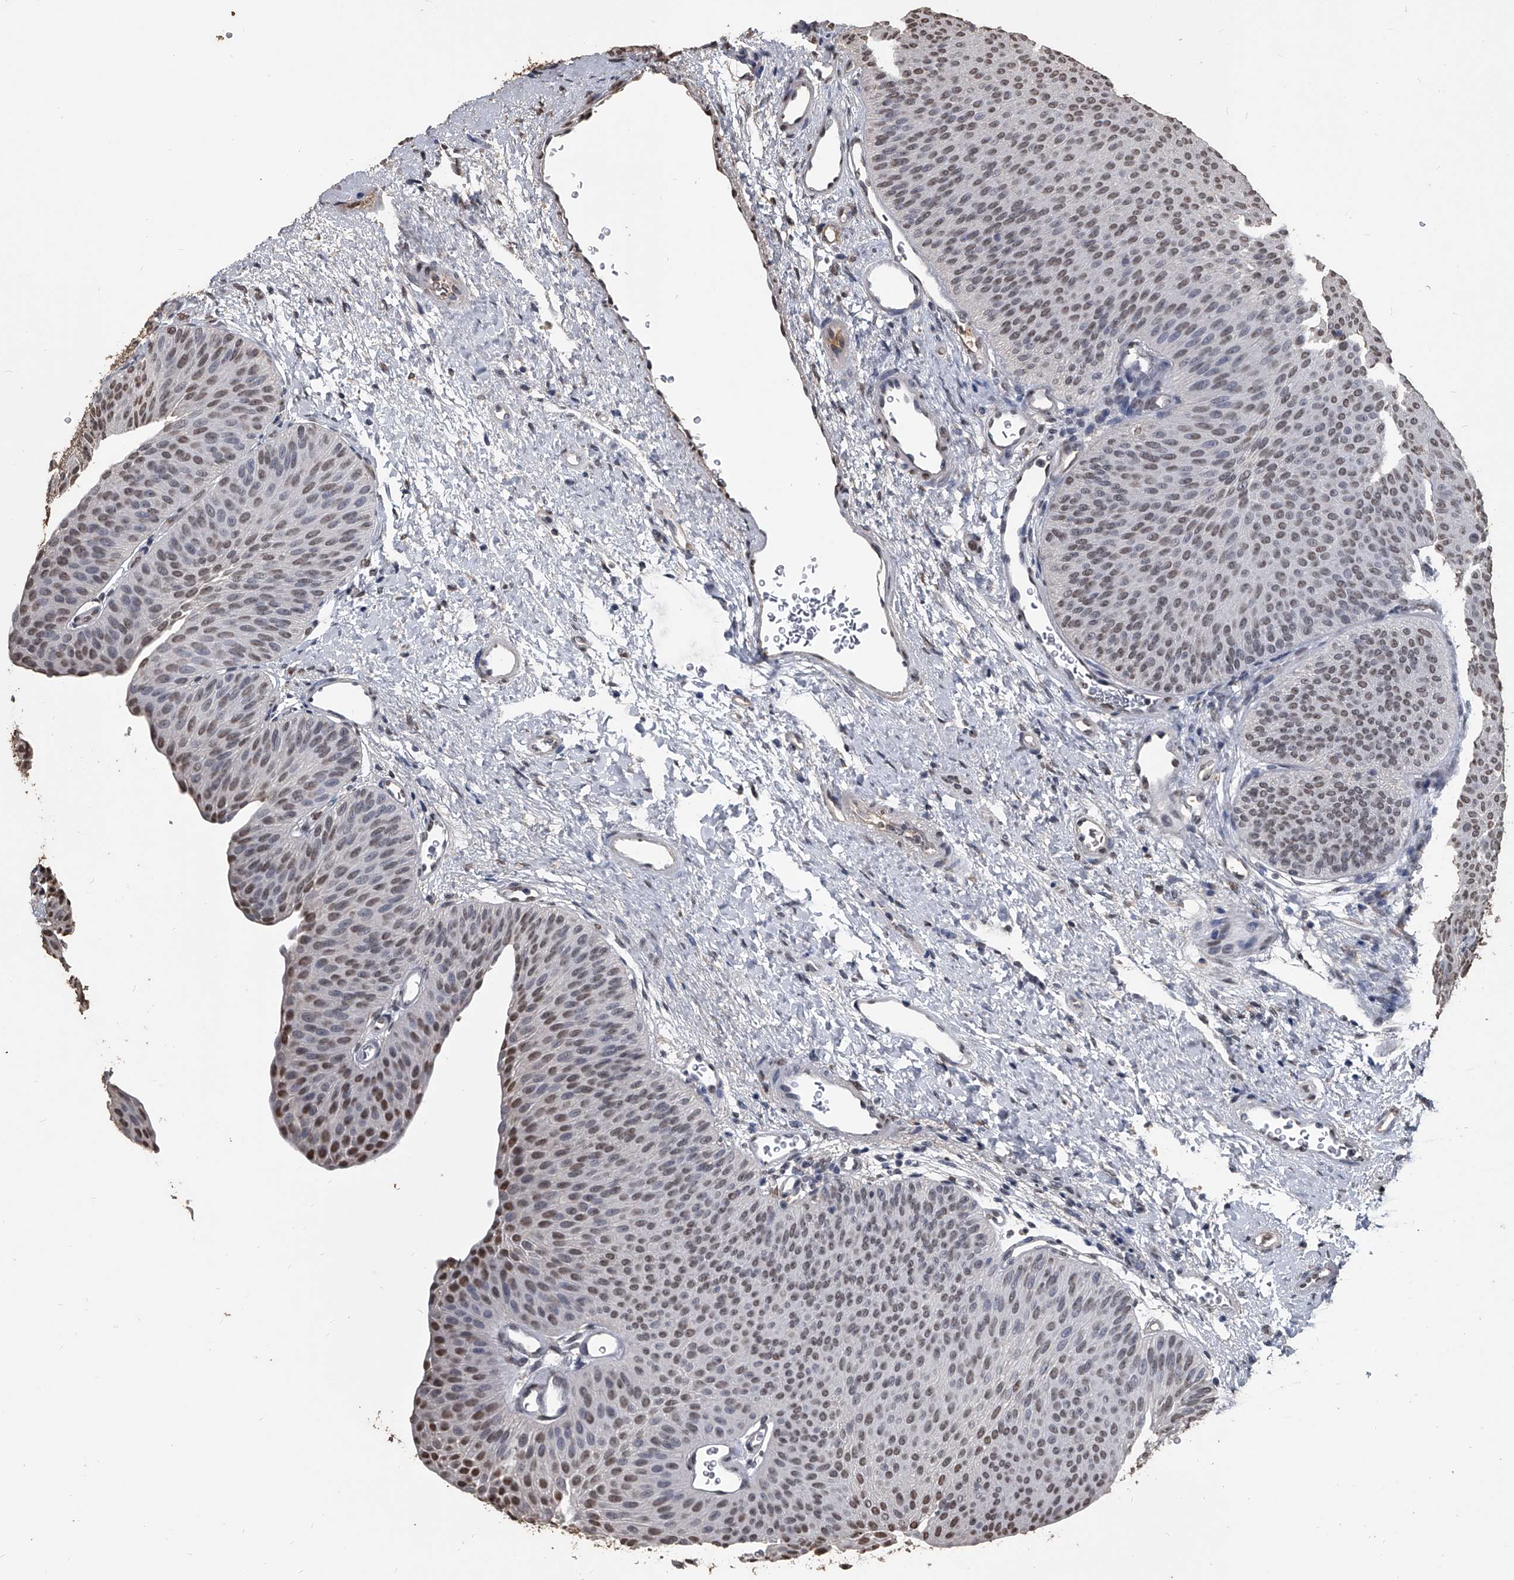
{"staining": {"intensity": "moderate", "quantity": "<25%", "location": "nuclear"}, "tissue": "urothelial cancer", "cell_type": "Tumor cells", "image_type": "cancer", "snomed": [{"axis": "morphology", "description": "Urothelial carcinoma, Low grade"}, {"axis": "topography", "description": "Urinary bladder"}], "caption": "Moderate nuclear staining for a protein is appreciated in approximately <25% of tumor cells of urothelial cancer using IHC.", "gene": "MATR3", "patient": {"sex": "female", "age": 60}}